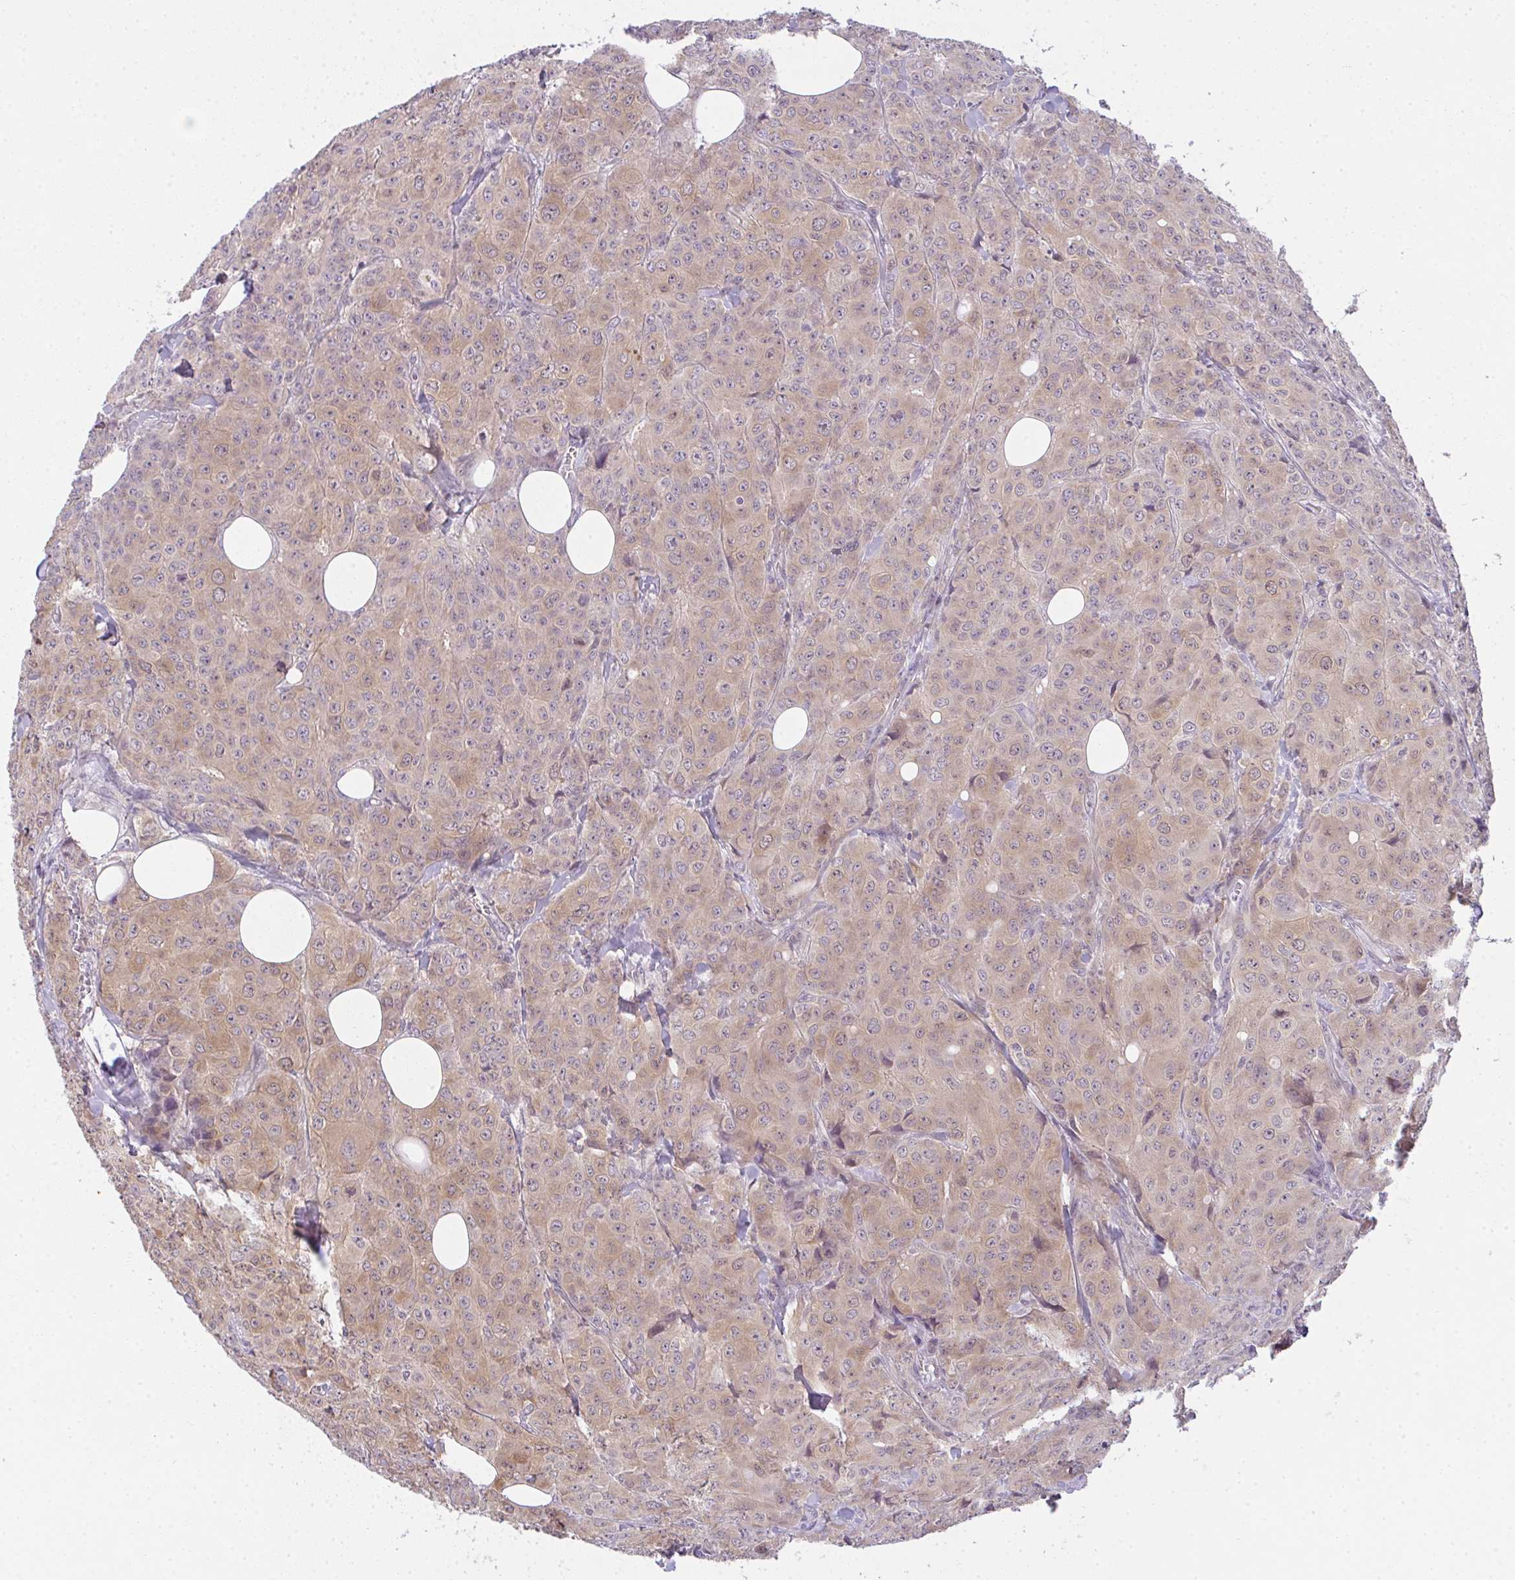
{"staining": {"intensity": "moderate", "quantity": ">75%", "location": "cytoplasmic/membranous,nuclear"}, "tissue": "breast cancer", "cell_type": "Tumor cells", "image_type": "cancer", "snomed": [{"axis": "morphology", "description": "Duct carcinoma"}, {"axis": "topography", "description": "Breast"}], "caption": "IHC of human infiltrating ductal carcinoma (breast) exhibits medium levels of moderate cytoplasmic/membranous and nuclear staining in approximately >75% of tumor cells. Using DAB (brown) and hematoxylin (blue) stains, captured at high magnification using brightfield microscopy.", "gene": "CSE1L", "patient": {"sex": "female", "age": 43}}